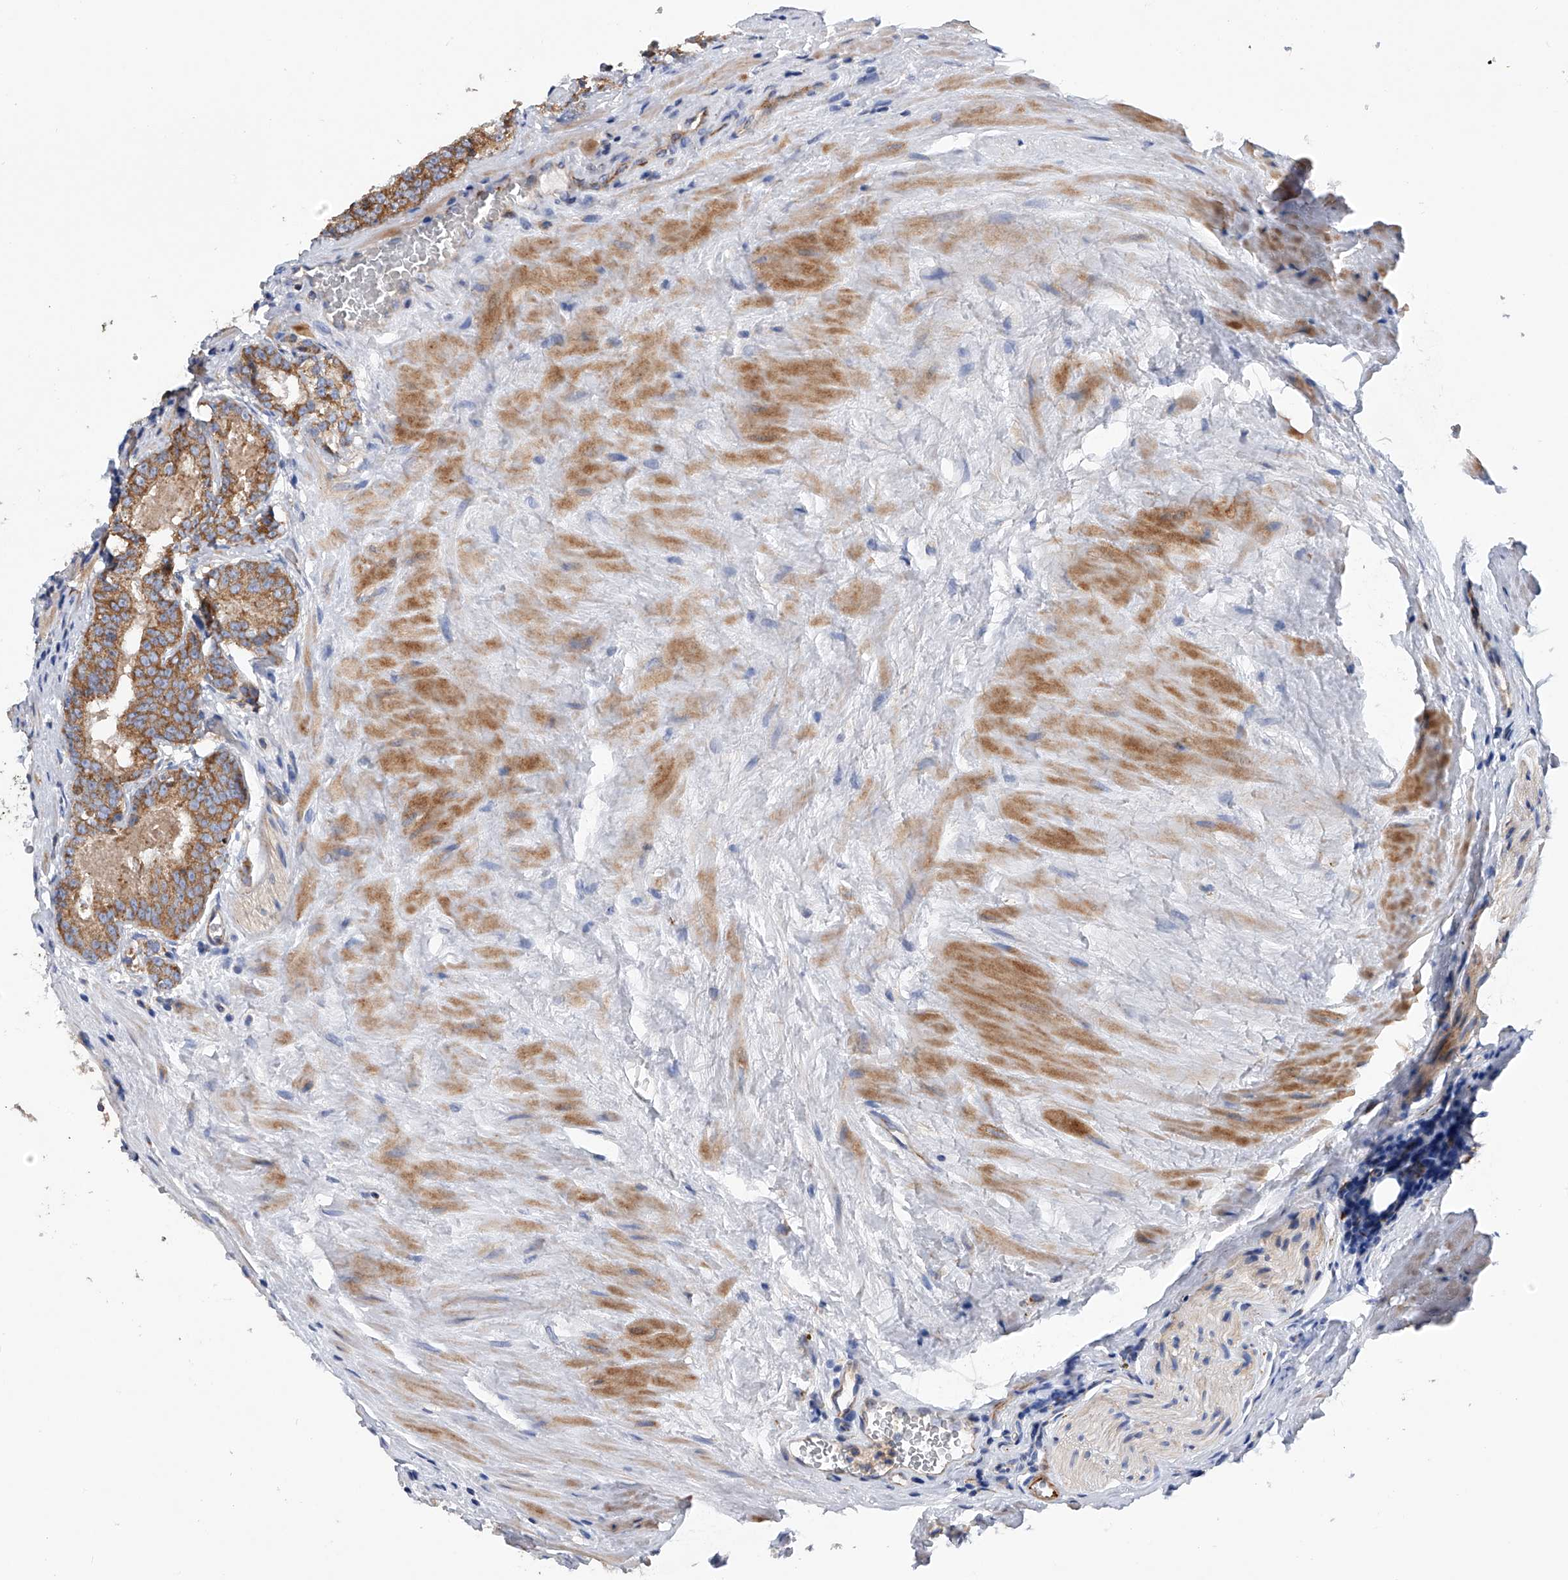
{"staining": {"intensity": "moderate", "quantity": ">75%", "location": "cytoplasmic/membranous"}, "tissue": "prostate cancer", "cell_type": "Tumor cells", "image_type": "cancer", "snomed": [{"axis": "morphology", "description": "Adenocarcinoma, High grade"}, {"axis": "topography", "description": "Prostate"}], "caption": "Tumor cells demonstrate moderate cytoplasmic/membranous positivity in approximately >75% of cells in prostate adenocarcinoma (high-grade).", "gene": "MLYCD", "patient": {"sex": "male", "age": 57}}